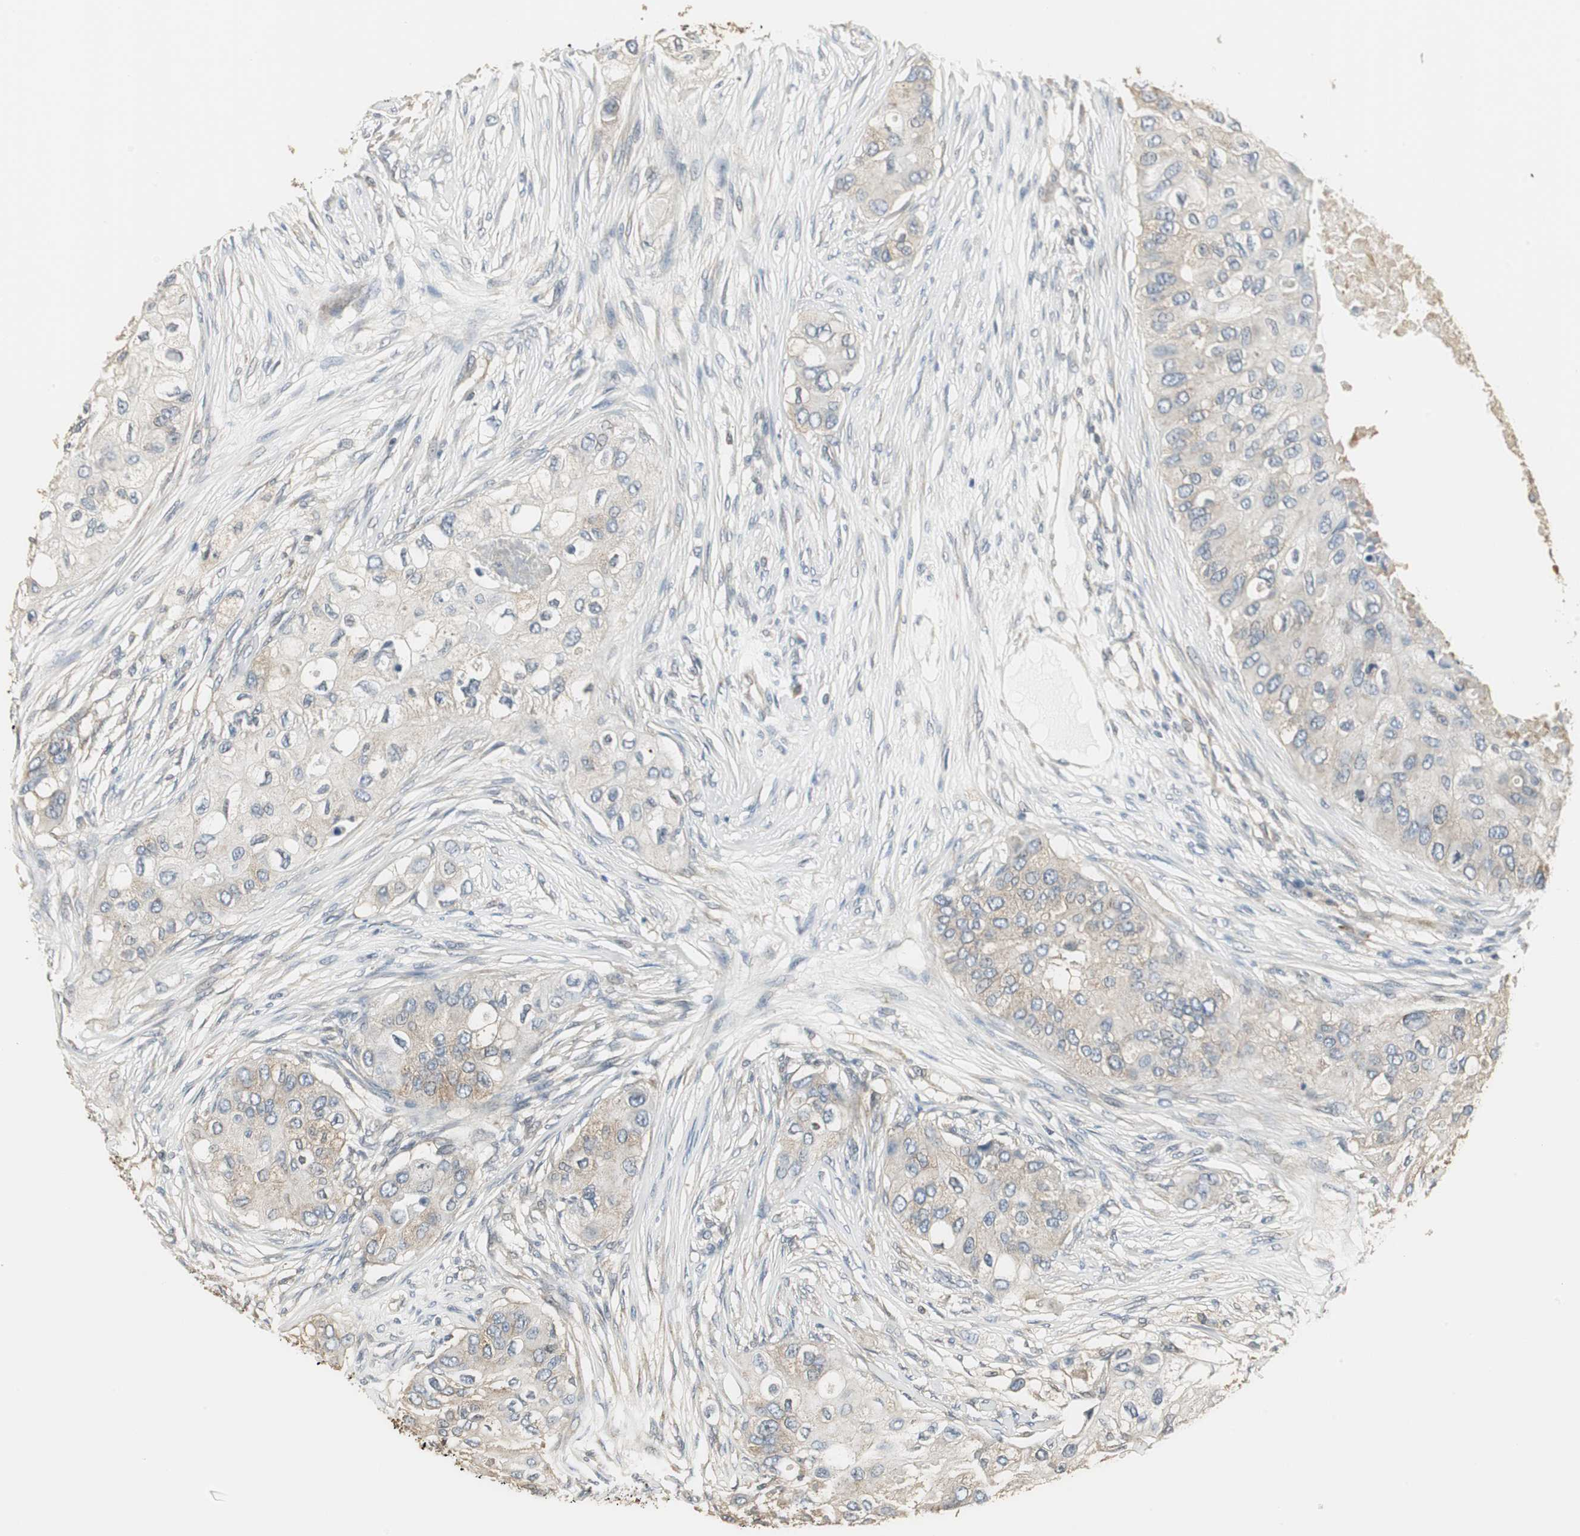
{"staining": {"intensity": "weak", "quantity": ">75%", "location": "cytoplasmic/membranous"}, "tissue": "breast cancer", "cell_type": "Tumor cells", "image_type": "cancer", "snomed": [{"axis": "morphology", "description": "Normal tissue, NOS"}, {"axis": "morphology", "description": "Duct carcinoma"}, {"axis": "topography", "description": "Breast"}], "caption": "Breast cancer (infiltrating ductal carcinoma) stained with DAB (3,3'-diaminobenzidine) immunohistochemistry (IHC) reveals low levels of weak cytoplasmic/membranous expression in about >75% of tumor cells.", "gene": "CCT5", "patient": {"sex": "female", "age": 49}}